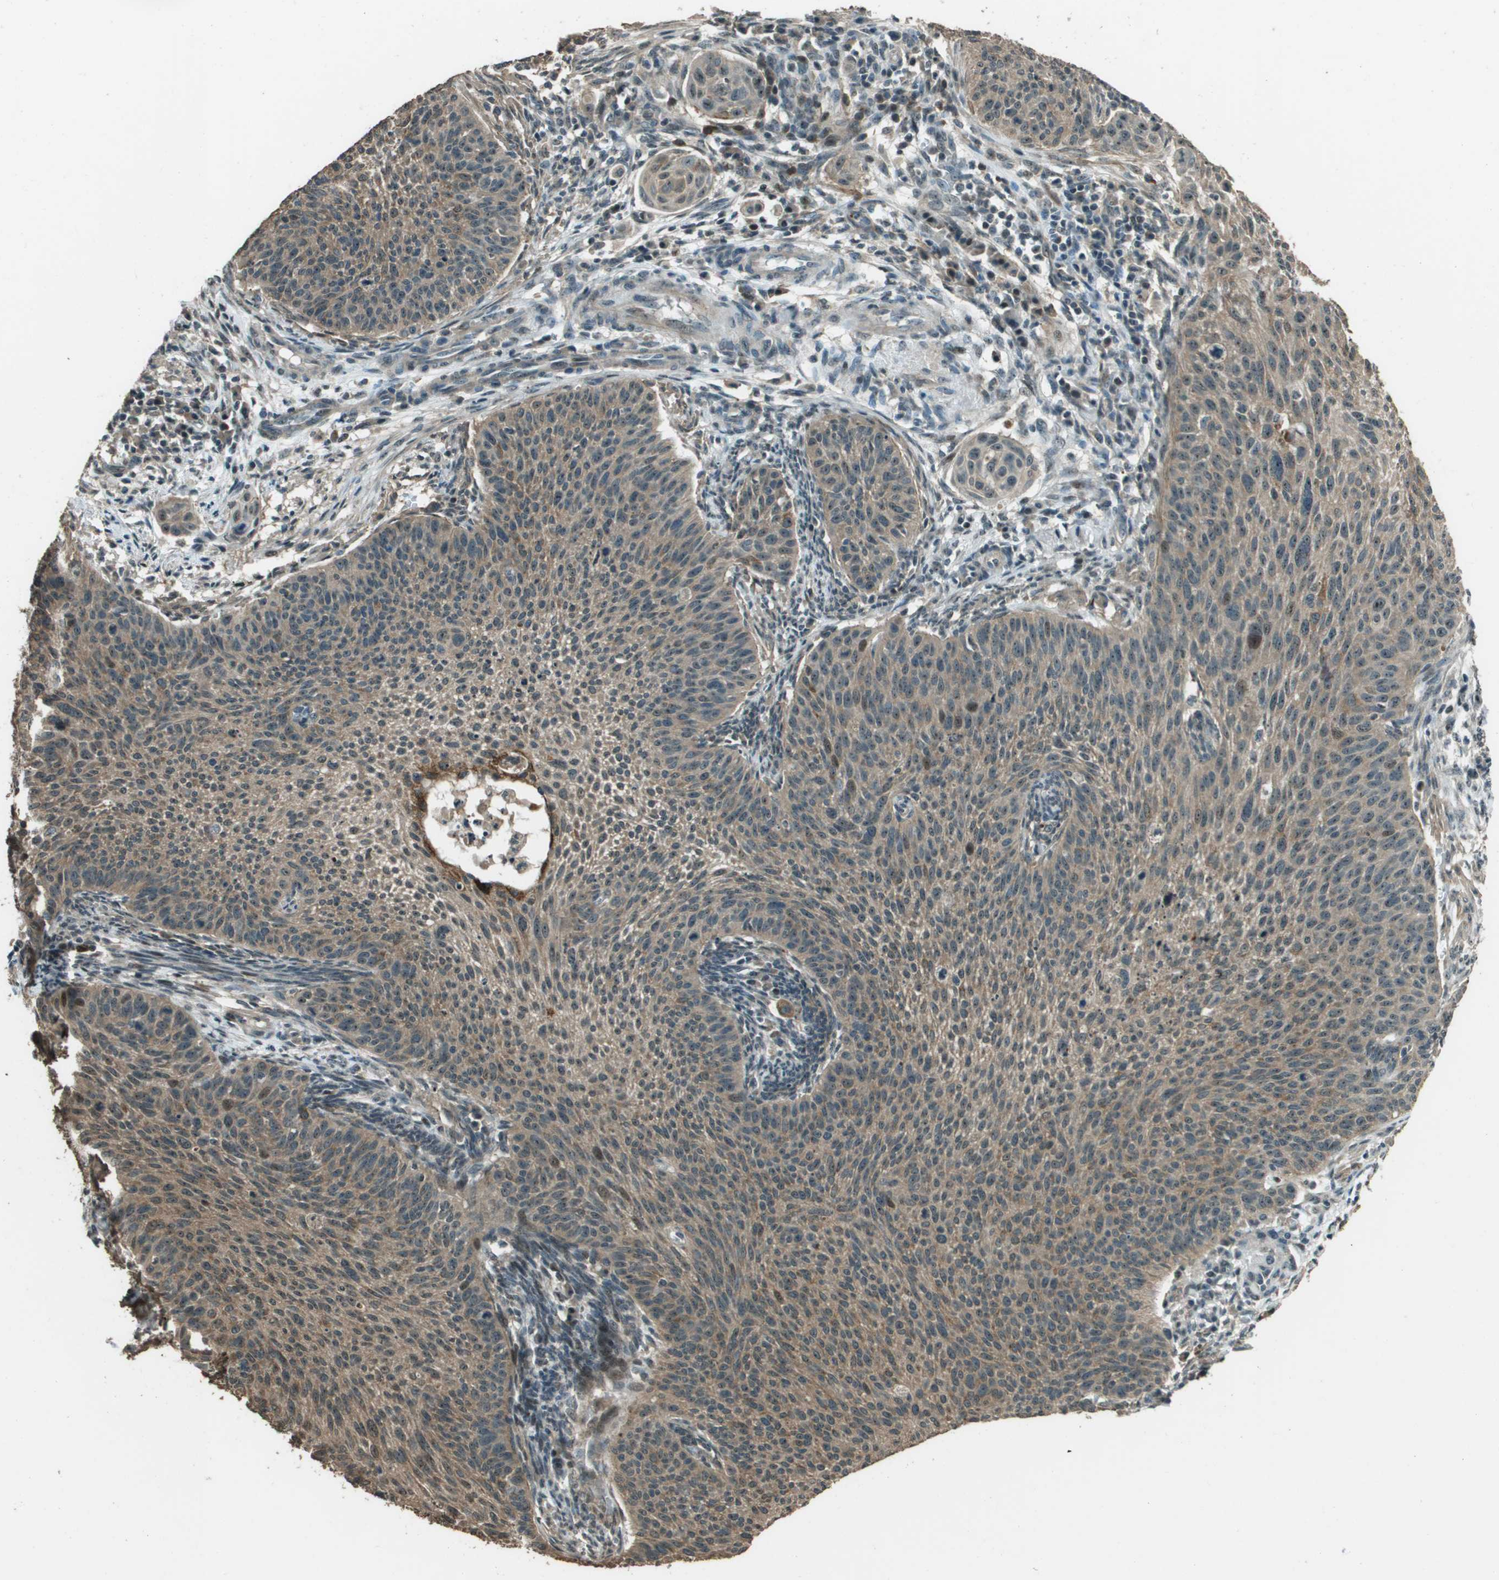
{"staining": {"intensity": "moderate", "quantity": ">75%", "location": "cytoplasmic/membranous"}, "tissue": "cervical cancer", "cell_type": "Tumor cells", "image_type": "cancer", "snomed": [{"axis": "morphology", "description": "Squamous cell carcinoma, NOS"}, {"axis": "topography", "description": "Cervix"}], "caption": "Brown immunohistochemical staining in squamous cell carcinoma (cervical) displays moderate cytoplasmic/membranous expression in about >75% of tumor cells. (brown staining indicates protein expression, while blue staining denotes nuclei).", "gene": "SDC3", "patient": {"sex": "female", "age": 70}}